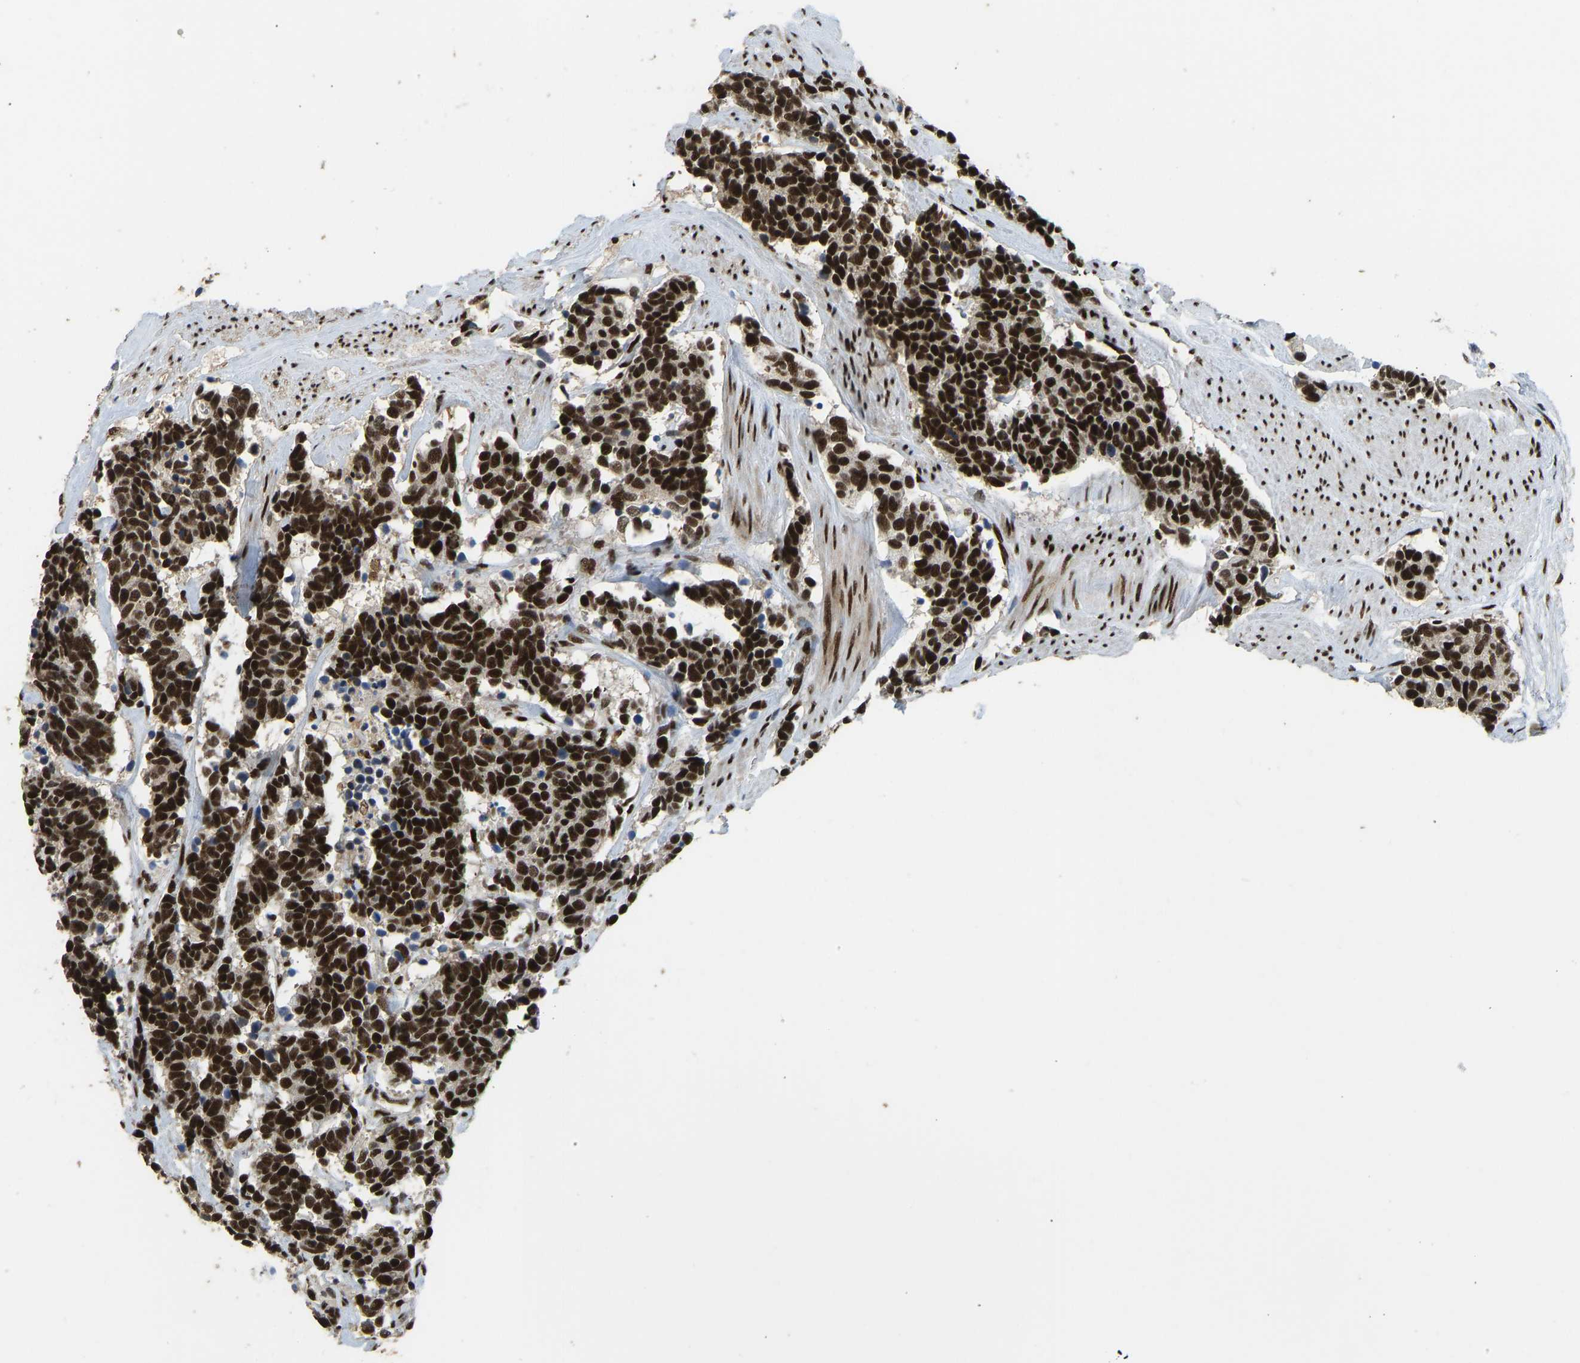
{"staining": {"intensity": "strong", "quantity": ">75%", "location": "nuclear"}, "tissue": "carcinoid", "cell_type": "Tumor cells", "image_type": "cancer", "snomed": [{"axis": "morphology", "description": "Carcinoma, NOS"}, {"axis": "morphology", "description": "Carcinoid, malignant, NOS"}, {"axis": "topography", "description": "Urinary bladder"}], "caption": "Carcinoid stained with a brown dye displays strong nuclear positive positivity in approximately >75% of tumor cells.", "gene": "FOXK1", "patient": {"sex": "male", "age": 57}}